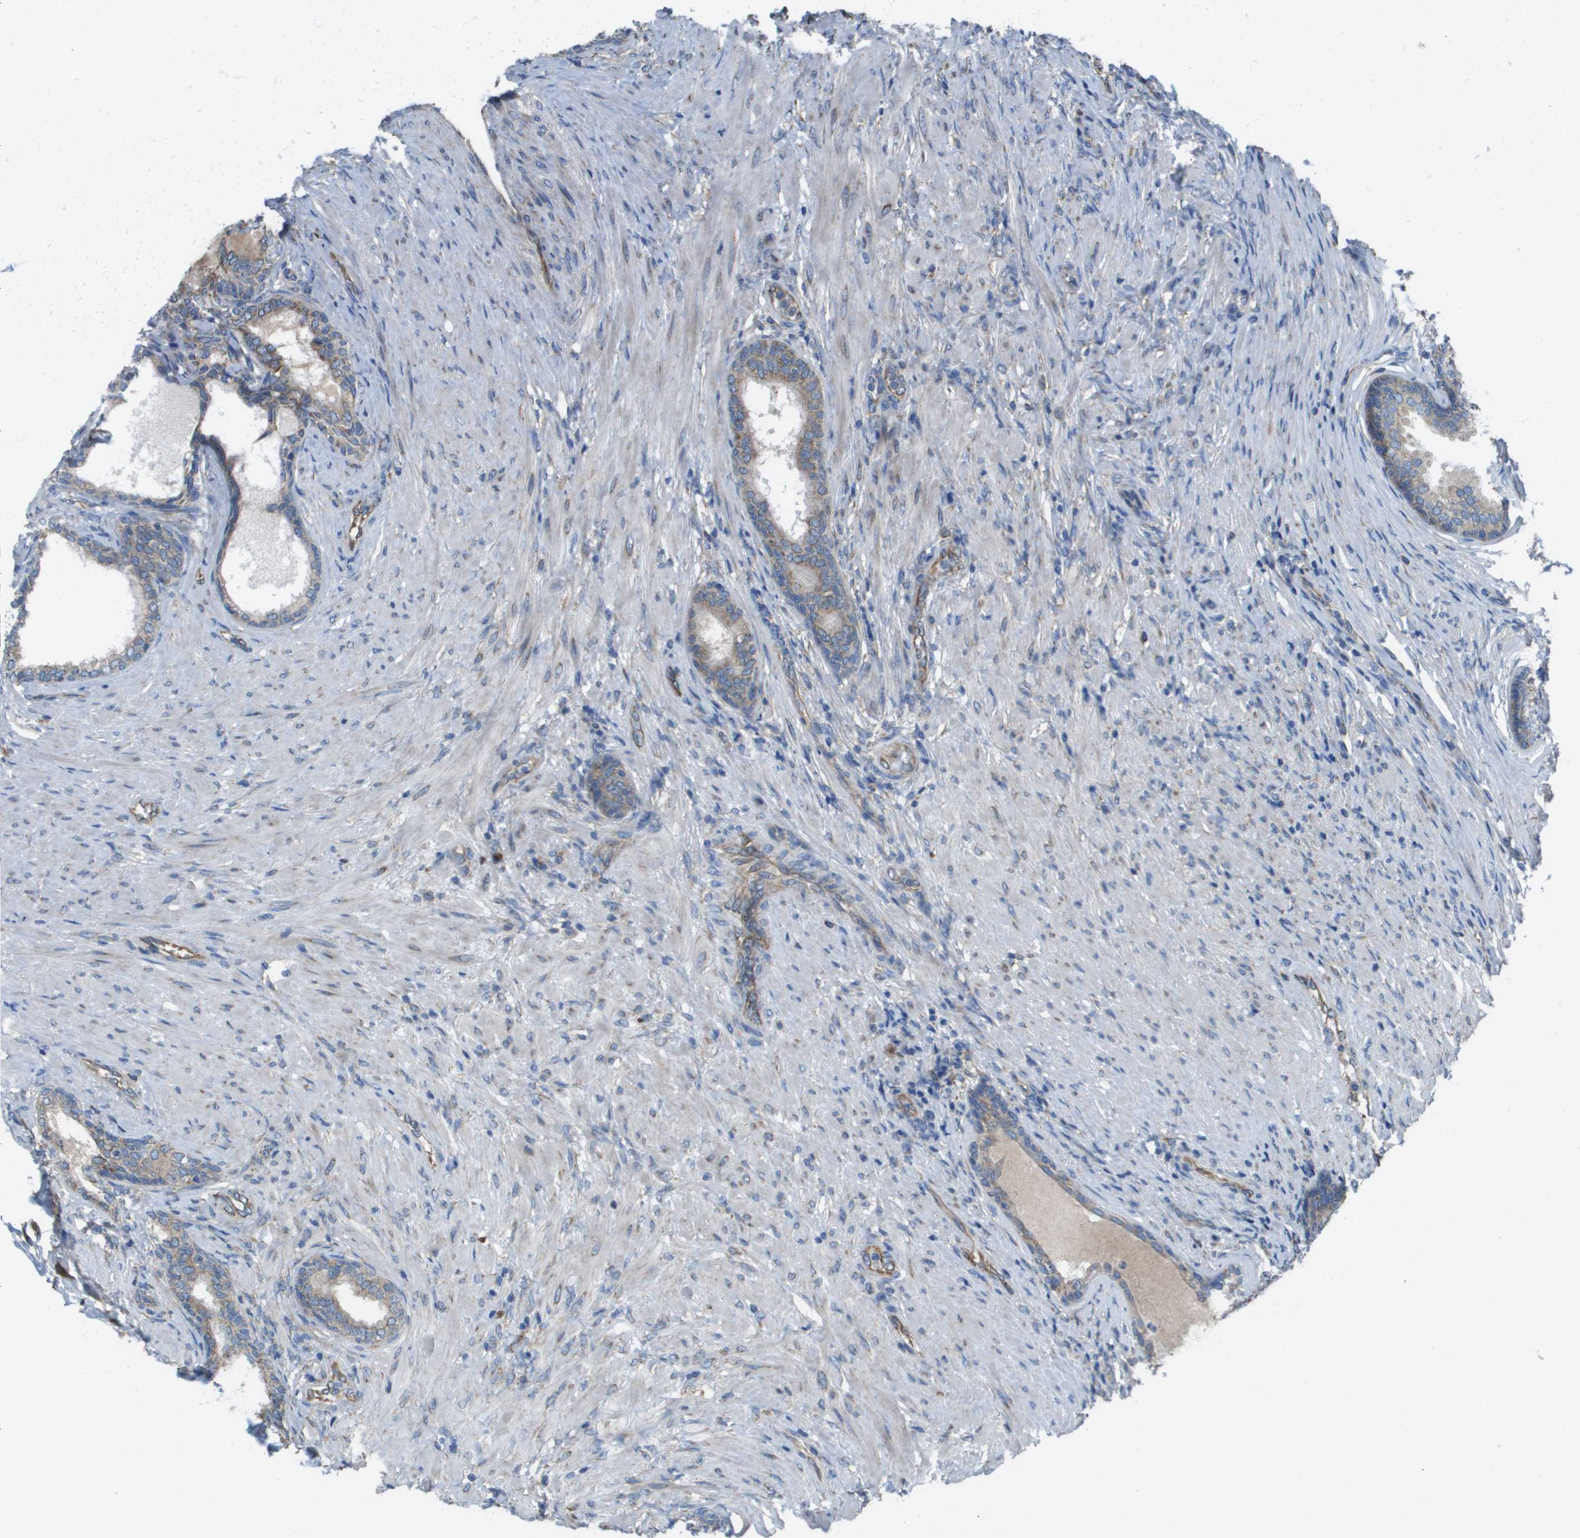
{"staining": {"intensity": "weak", "quantity": ">75%", "location": "cytoplasmic/membranous"}, "tissue": "prostate", "cell_type": "Glandular cells", "image_type": "normal", "snomed": [{"axis": "morphology", "description": "Normal tissue, NOS"}, {"axis": "topography", "description": "Prostate"}], "caption": "Immunohistochemical staining of benign prostate displays weak cytoplasmic/membranous protein staining in approximately >75% of glandular cells. (DAB (3,3'-diaminobenzidine) = brown stain, brightfield microscopy at high magnification).", "gene": "CLCN2", "patient": {"sex": "male", "age": 76}}